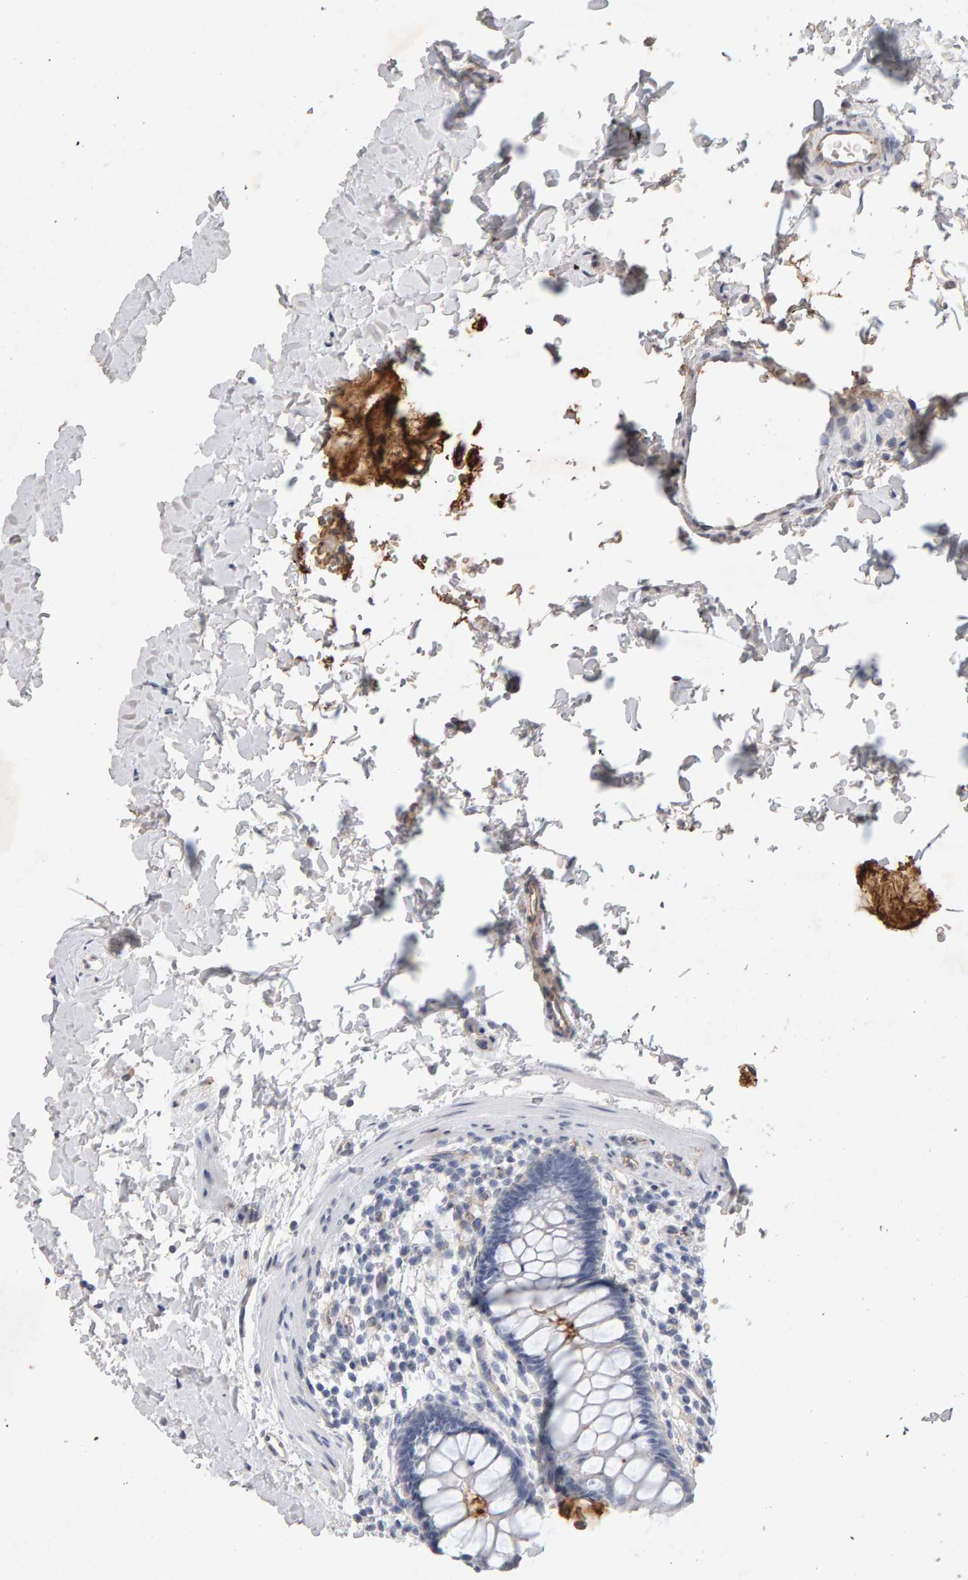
{"staining": {"intensity": "negative", "quantity": "none", "location": "none"}, "tissue": "rectum", "cell_type": "Glandular cells", "image_type": "normal", "snomed": [{"axis": "morphology", "description": "Normal tissue, NOS"}, {"axis": "topography", "description": "Rectum"}], "caption": "An immunohistochemistry histopathology image of normal rectum is shown. There is no staining in glandular cells of rectum. (DAB (3,3'-diaminobenzidine) immunohistochemistry (IHC) with hematoxylin counter stain).", "gene": "PTPRM", "patient": {"sex": "female", "age": 24}}